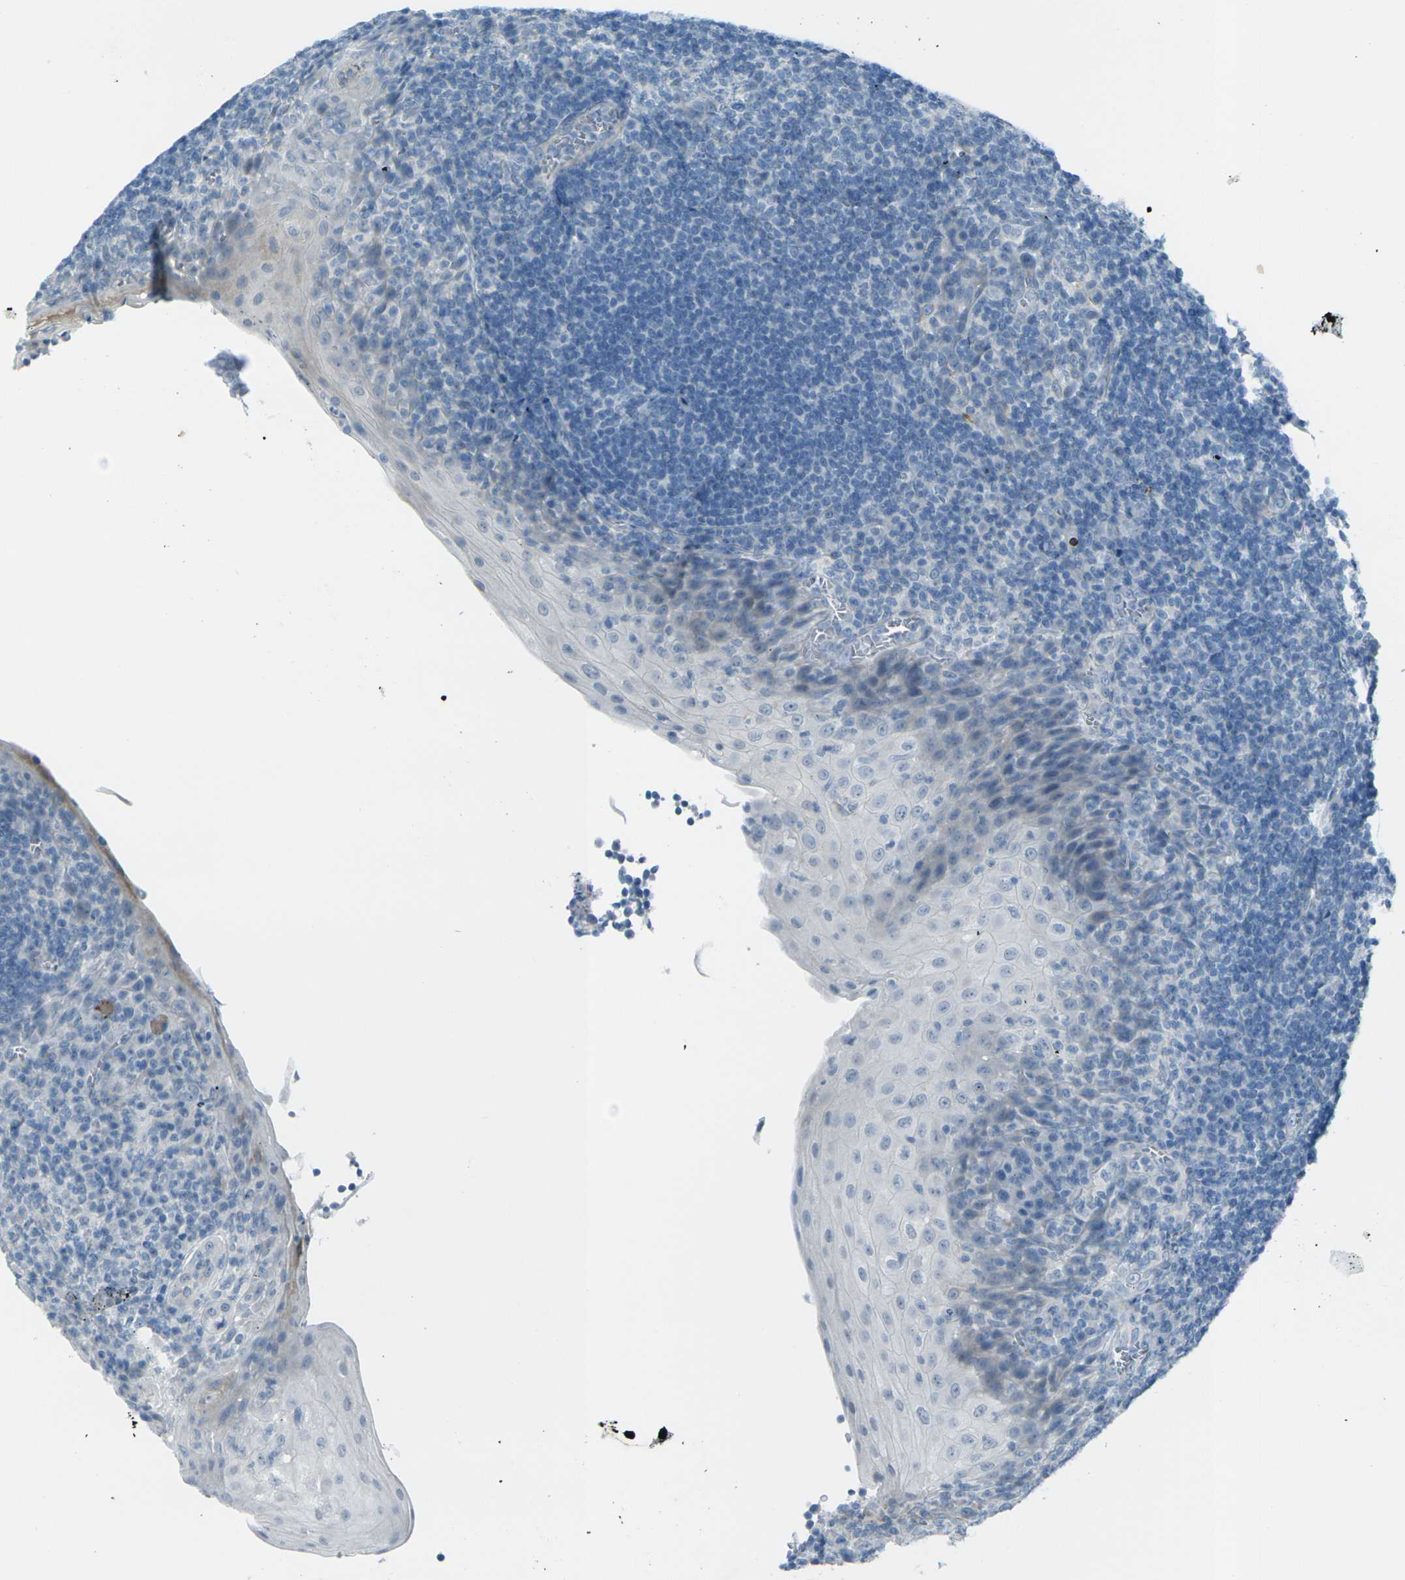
{"staining": {"intensity": "negative", "quantity": "none", "location": "none"}, "tissue": "tonsil", "cell_type": "Germinal center cells", "image_type": "normal", "snomed": [{"axis": "morphology", "description": "Normal tissue, NOS"}, {"axis": "topography", "description": "Tonsil"}], "caption": "An immunohistochemistry (IHC) histopathology image of normal tonsil is shown. There is no staining in germinal center cells of tonsil.", "gene": "ANKRD46", "patient": {"sex": "male", "age": 37}}